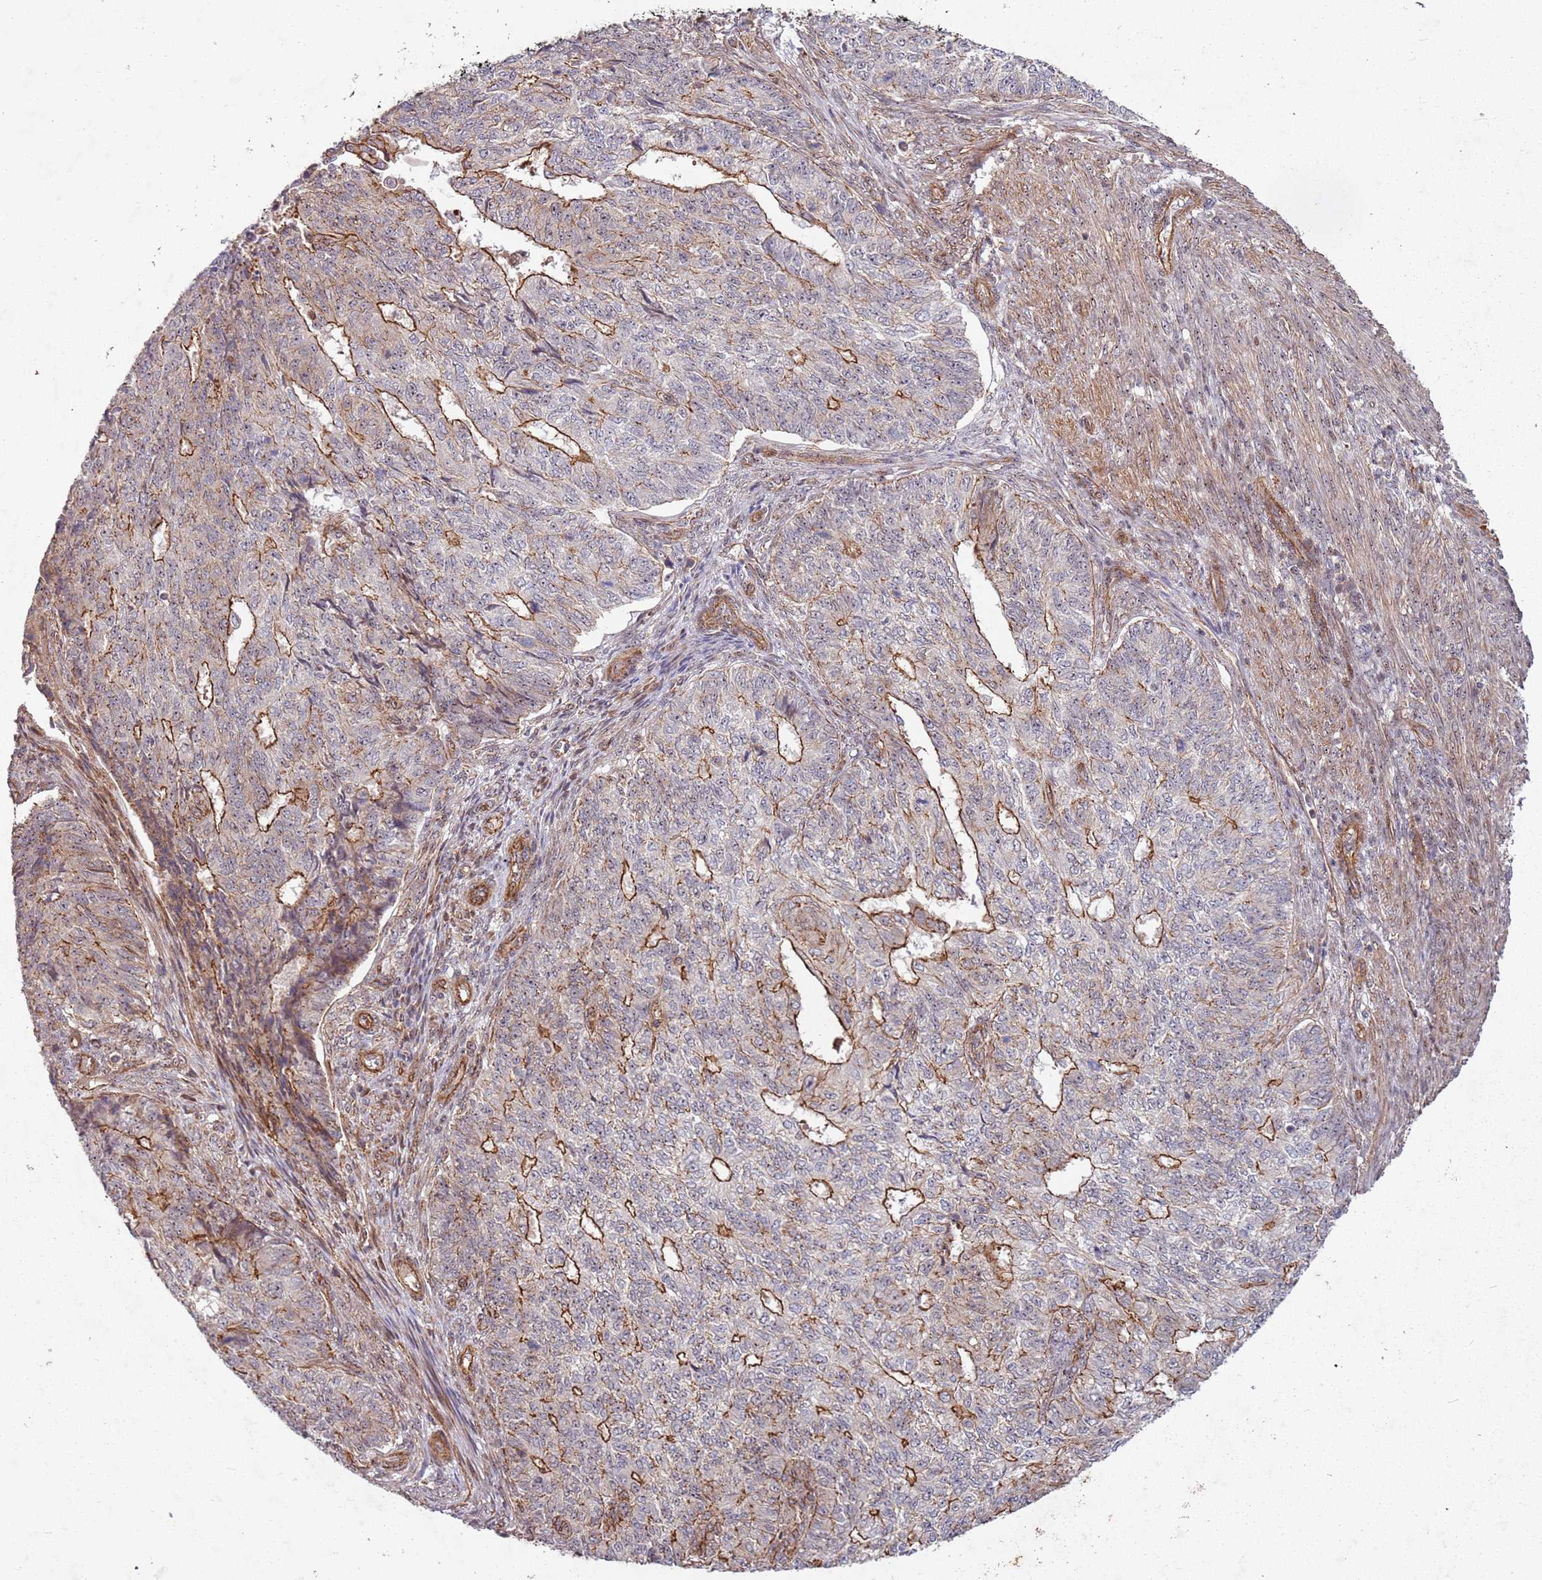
{"staining": {"intensity": "strong", "quantity": "<25%", "location": "cytoplasmic/membranous"}, "tissue": "endometrial cancer", "cell_type": "Tumor cells", "image_type": "cancer", "snomed": [{"axis": "morphology", "description": "Adenocarcinoma, NOS"}, {"axis": "topography", "description": "Endometrium"}], "caption": "Endometrial cancer (adenocarcinoma) stained with a protein marker reveals strong staining in tumor cells.", "gene": "C2CD4B", "patient": {"sex": "female", "age": 32}}